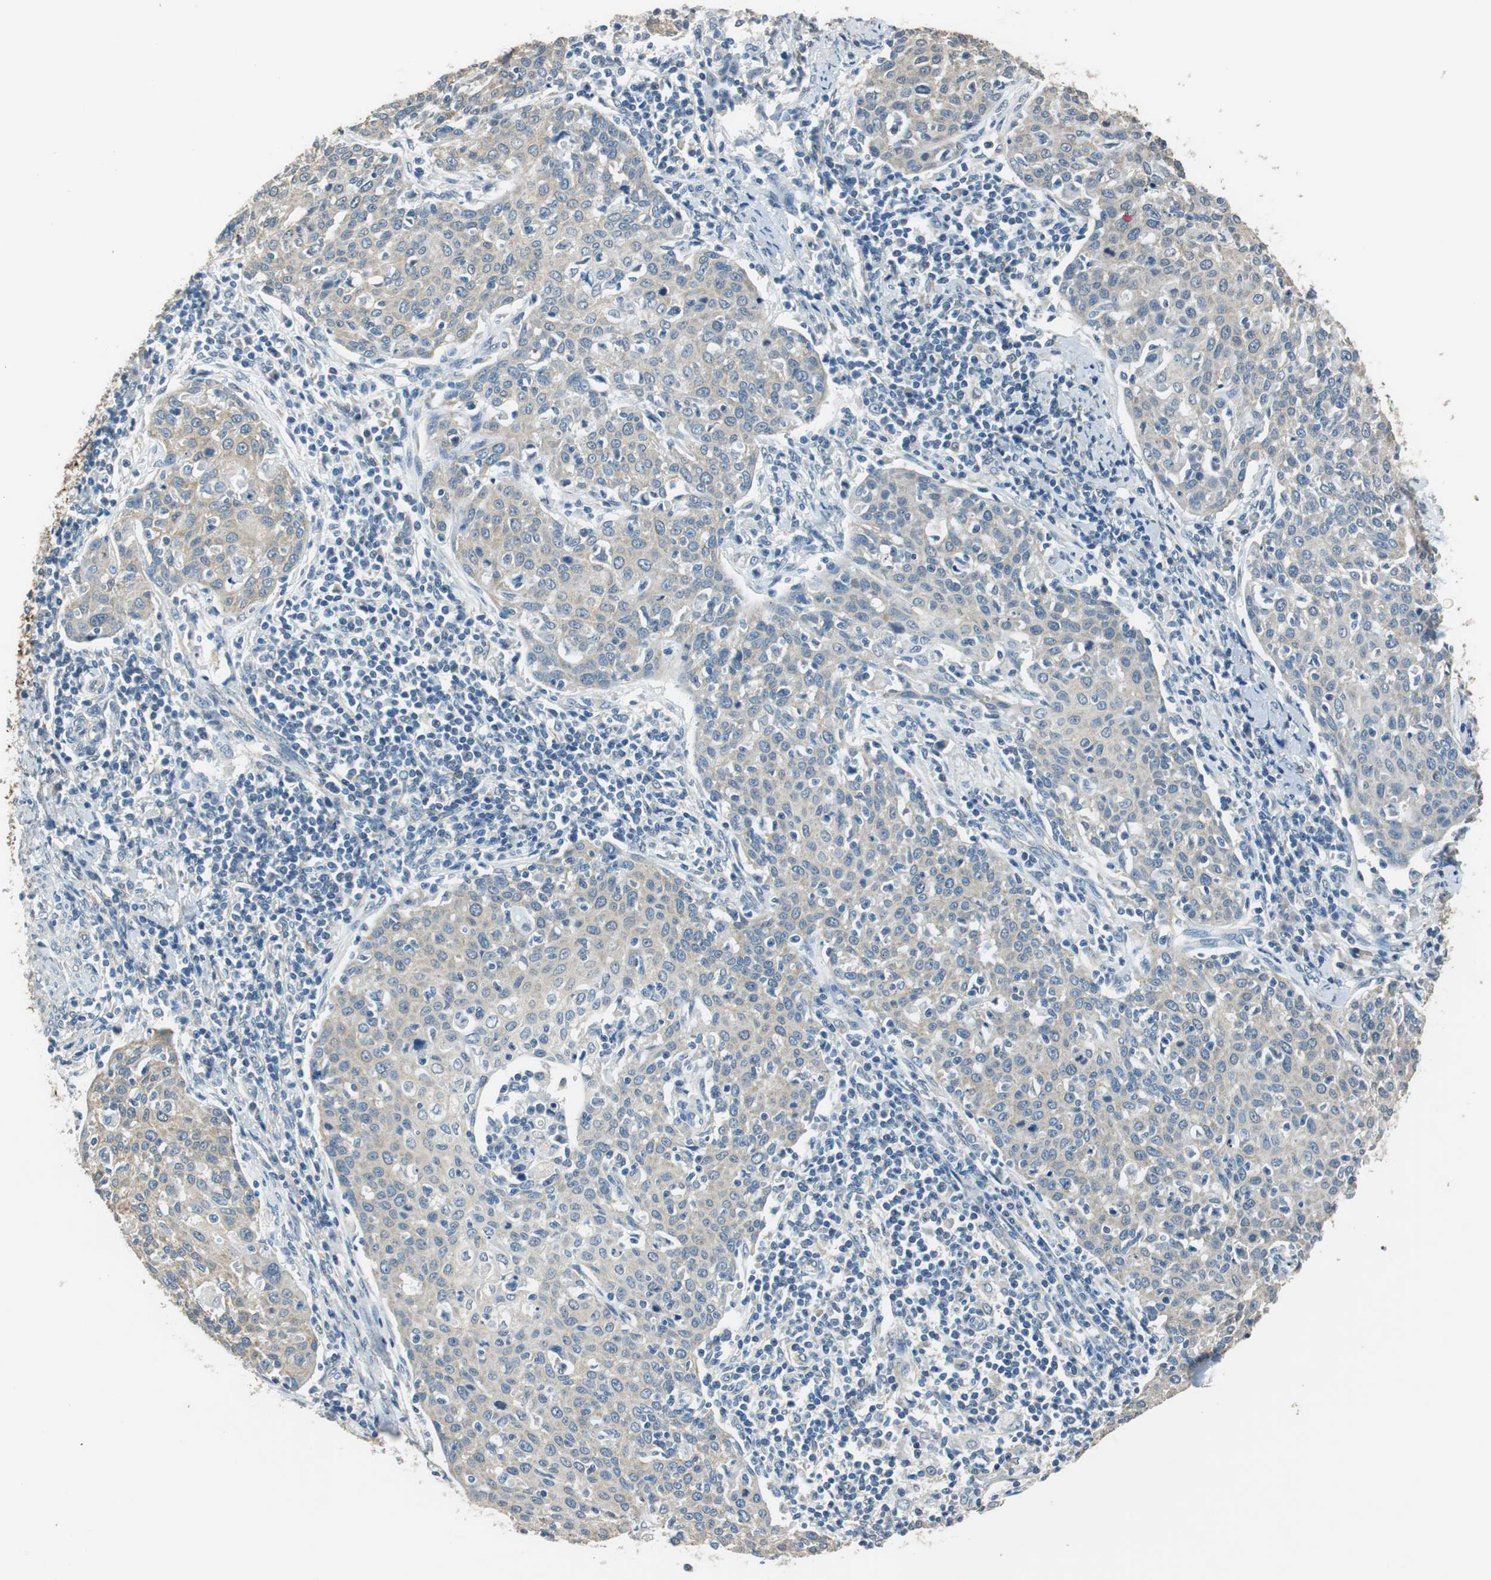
{"staining": {"intensity": "weak", "quantity": "25%-75%", "location": "cytoplasmic/membranous"}, "tissue": "cervical cancer", "cell_type": "Tumor cells", "image_type": "cancer", "snomed": [{"axis": "morphology", "description": "Squamous cell carcinoma, NOS"}, {"axis": "topography", "description": "Cervix"}], "caption": "Human cervical cancer stained with a protein marker demonstrates weak staining in tumor cells.", "gene": "ALDH4A1", "patient": {"sex": "female", "age": 38}}